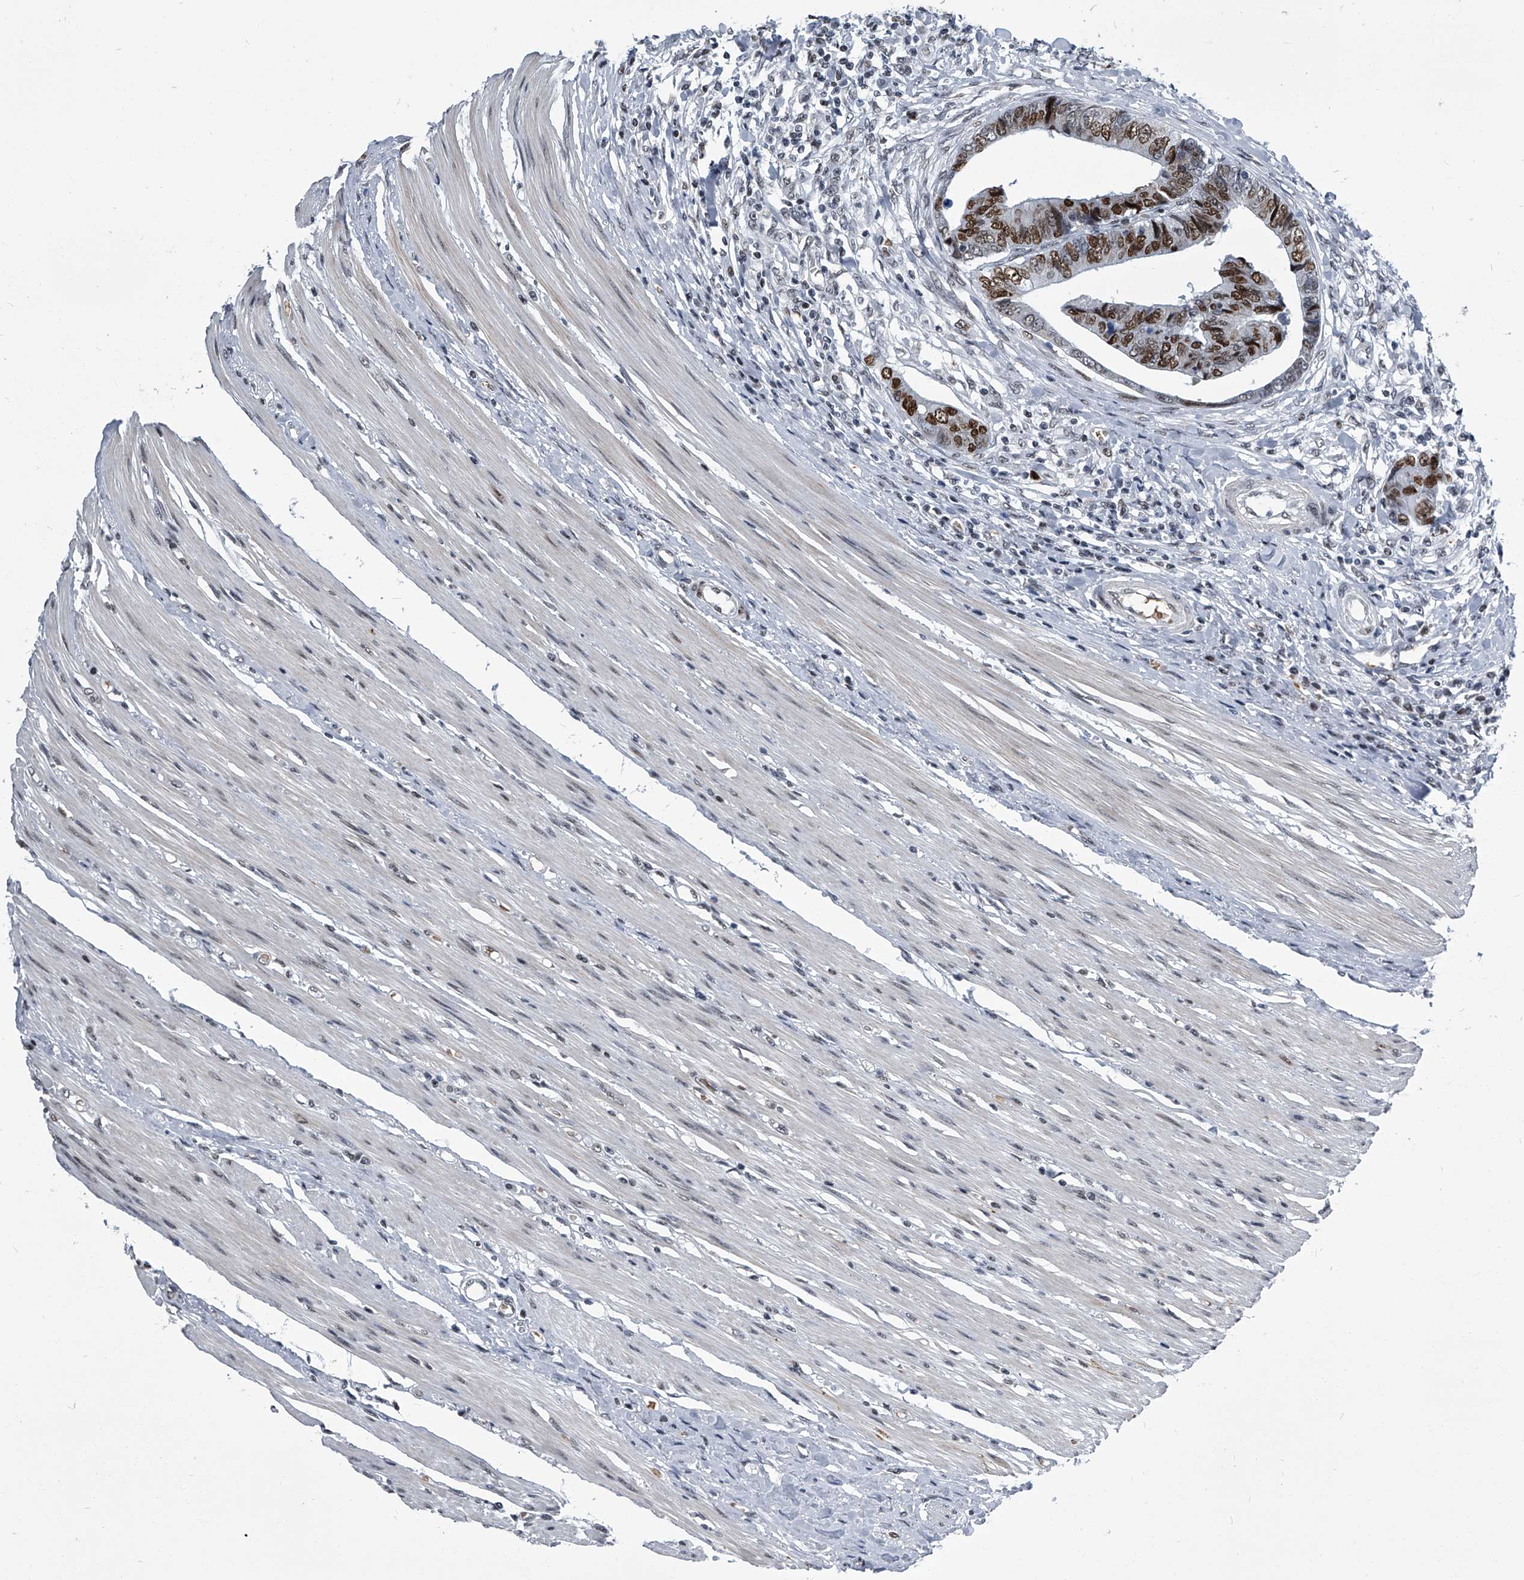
{"staining": {"intensity": "strong", "quantity": ">75%", "location": "nuclear"}, "tissue": "colorectal cancer", "cell_type": "Tumor cells", "image_type": "cancer", "snomed": [{"axis": "morphology", "description": "Adenocarcinoma, NOS"}, {"axis": "topography", "description": "Rectum"}], "caption": "A brown stain labels strong nuclear expression of a protein in colorectal cancer tumor cells. (DAB (3,3'-diaminobenzidine) = brown stain, brightfield microscopy at high magnification).", "gene": "SIM2", "patient": {"sex": "male", "age": 84}}